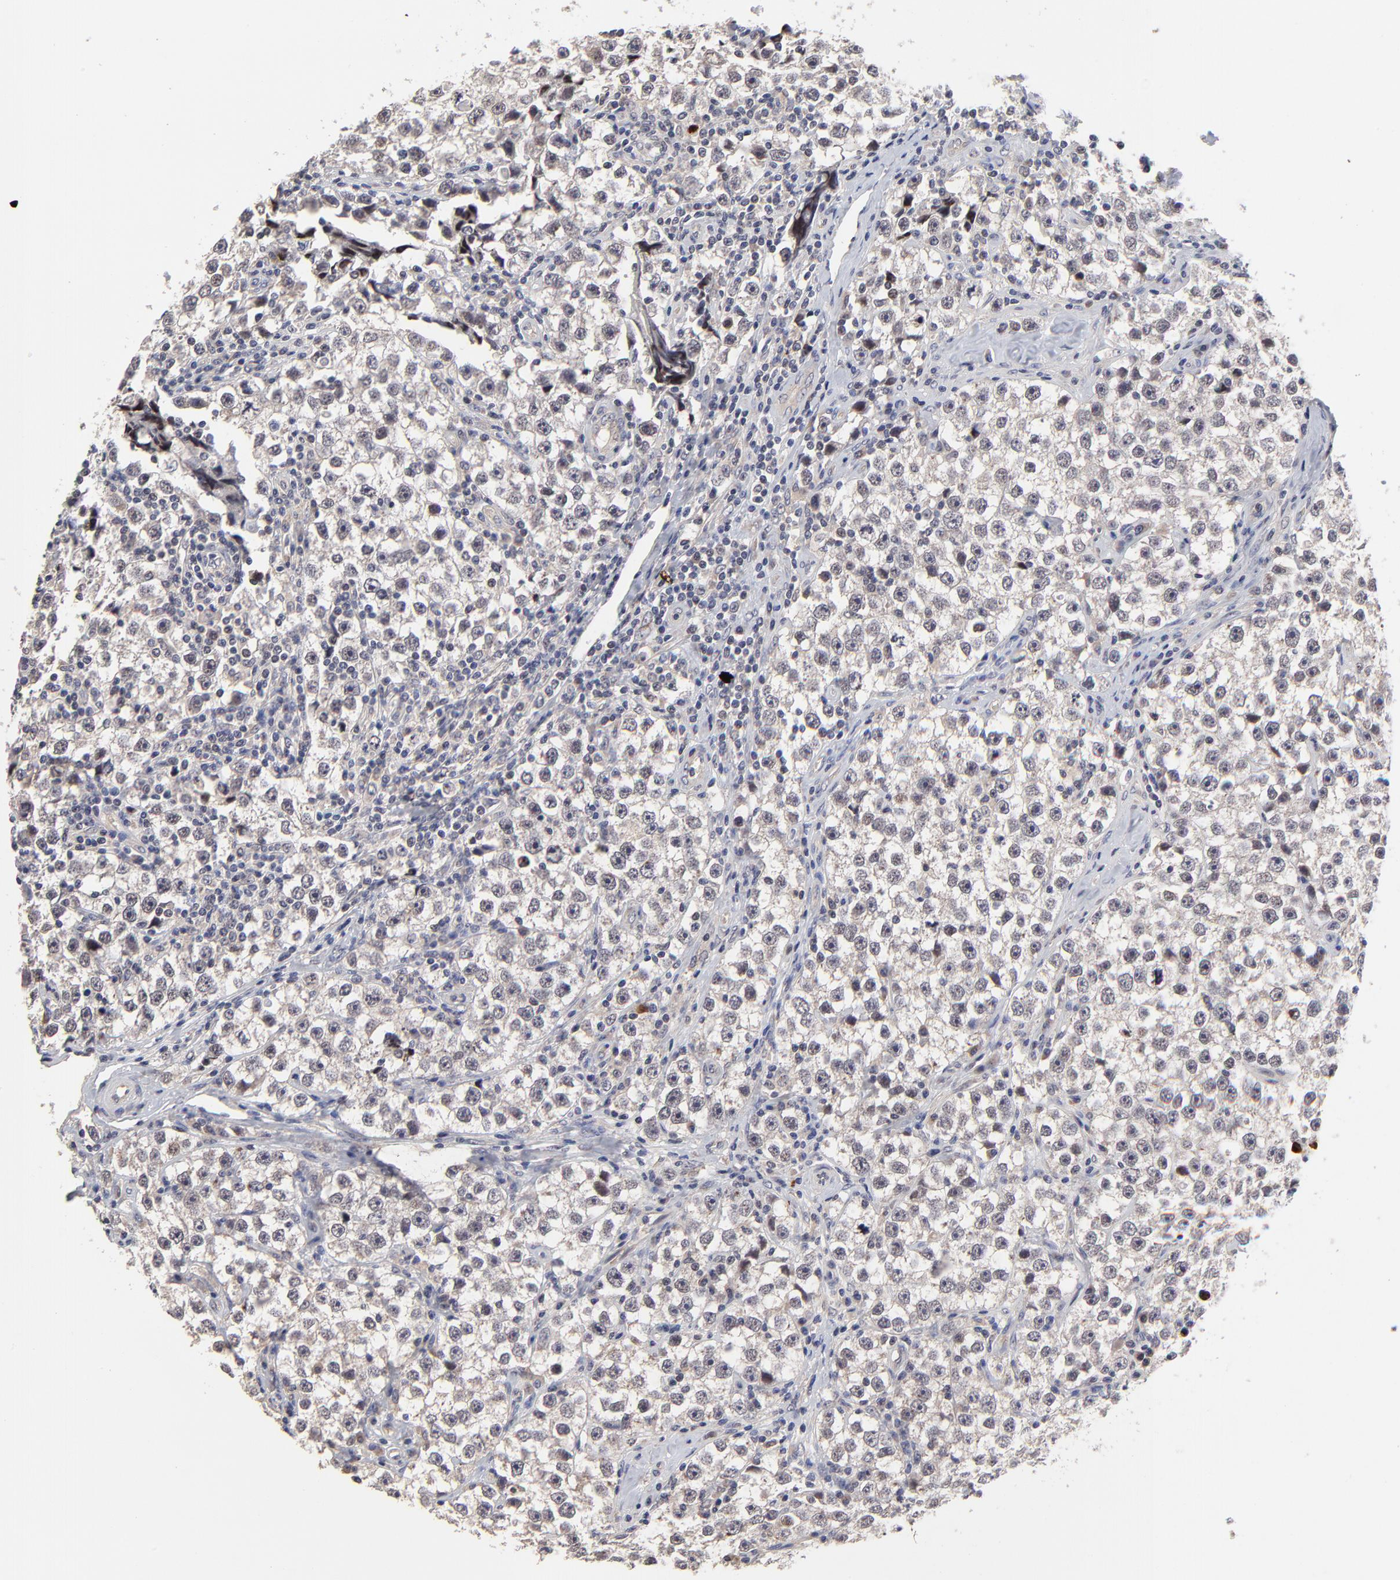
{"staining": {"intensity": "weak", "quantity": "<25%", "location": "cytoplasmic/membranous"}, "tissue": "testis cancer", "cell_type": "Tumor cells", "image_type": "cancer", "snomed": [{"axis": "morphology", "description": "Seminoma, NOS"}, {"axis": "topography", "description": "Testis"}], "caption": "Testis cancer stained for a protein using IHC displays no expression tumor cells.", "gene": "FRMD8", "patient": {"sex": "male", "age": 32}}